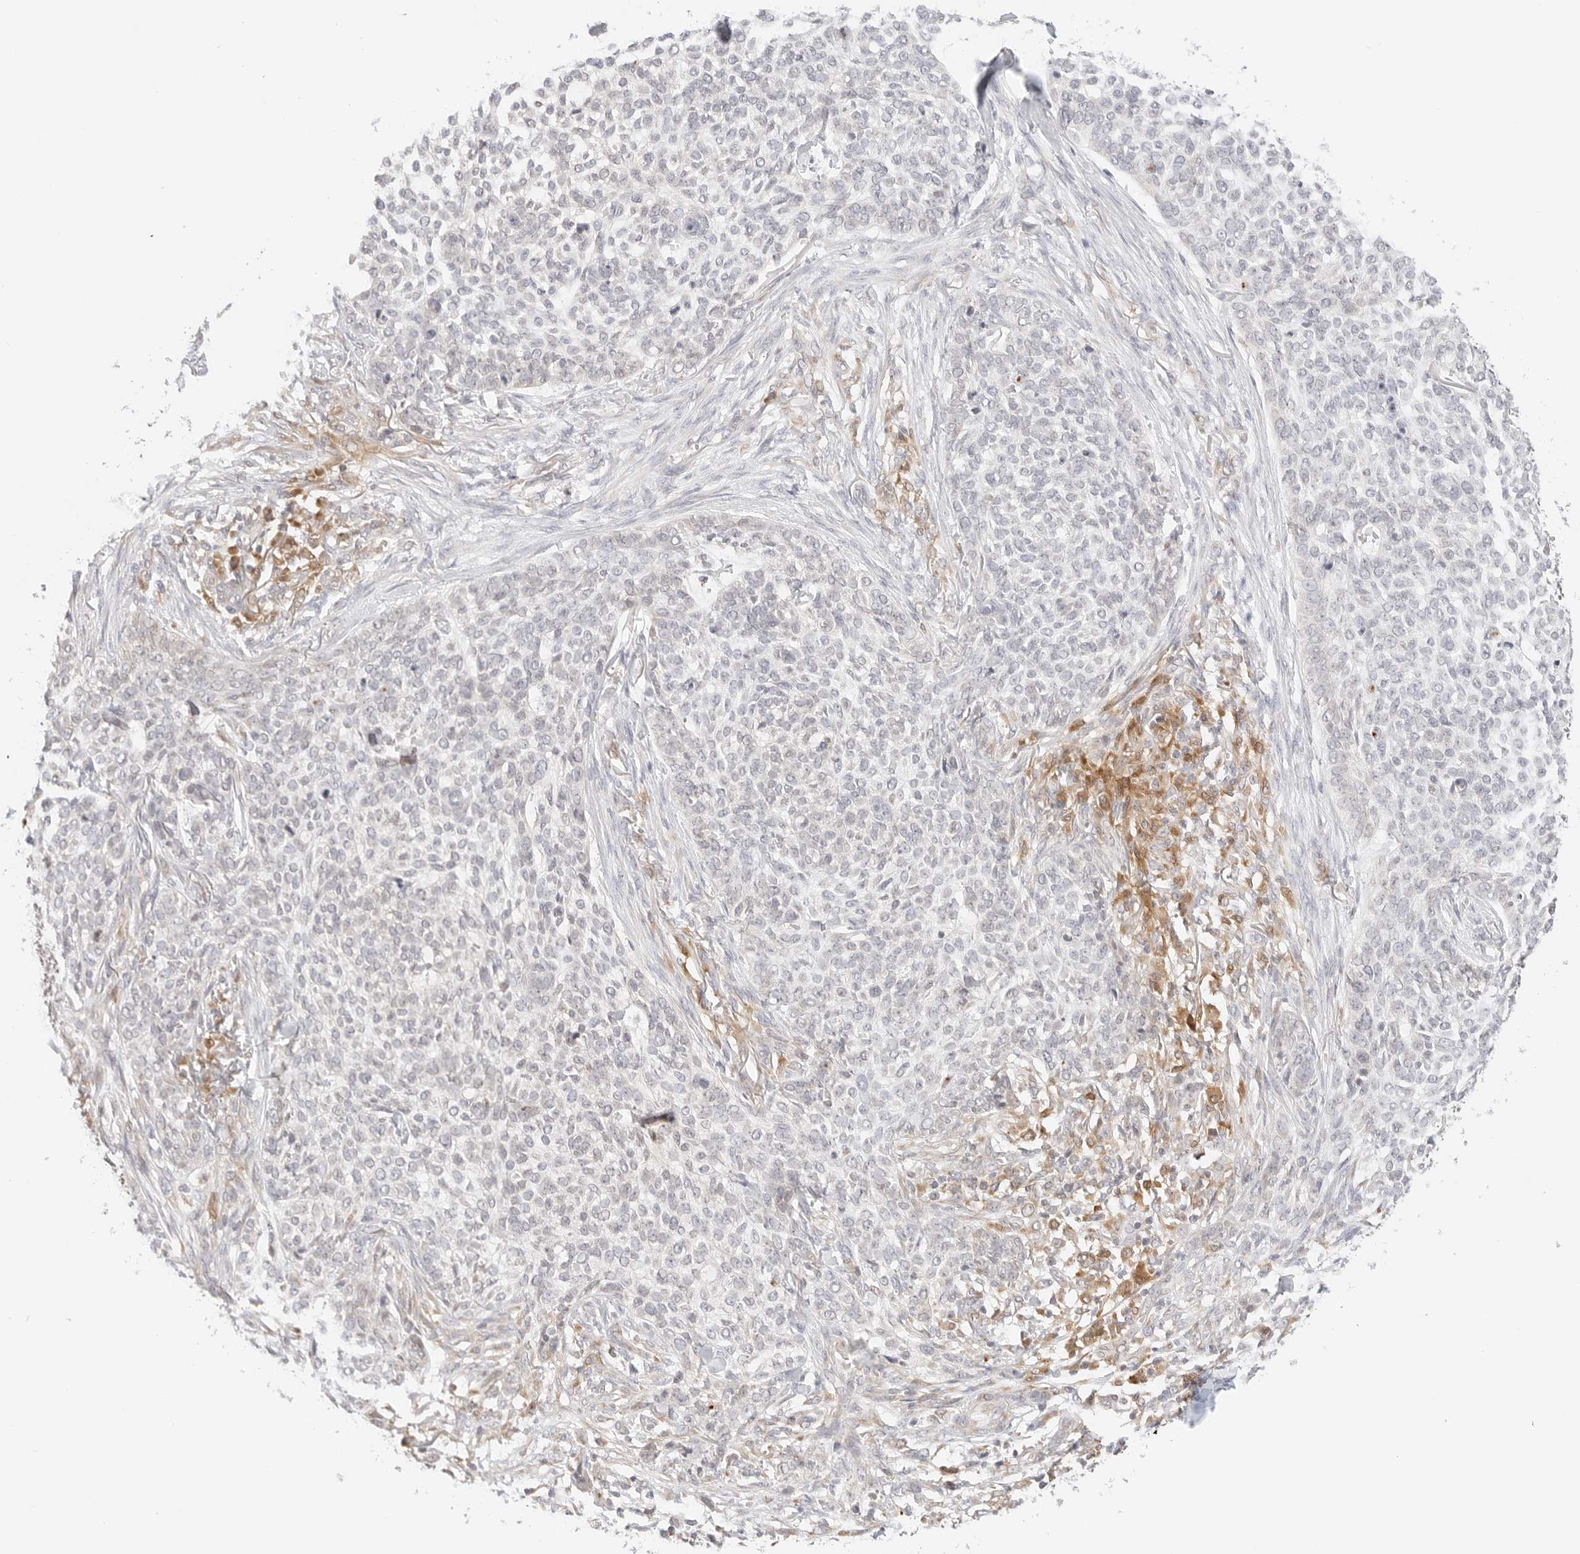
{"staining": {"intensity": "negative", "quantity": "none", "location": "none"}, "tissue": "skin cancer", "cell_type": "Tumor cells", "image_type": "cancer", "snomed": [{"axis": "morphology", "description": "Basal cell carcinoma"}, {"axis": "topography", "description": "Skin"}], "caption": "A high-resolution photomicrograph shows immunohistochemistry staining of basal cell carcinoma (skin), which demonstrates no significant staining in tumor cells.", "gene": "ERO1B", "patient": {"sex": "female", "age": 64}}